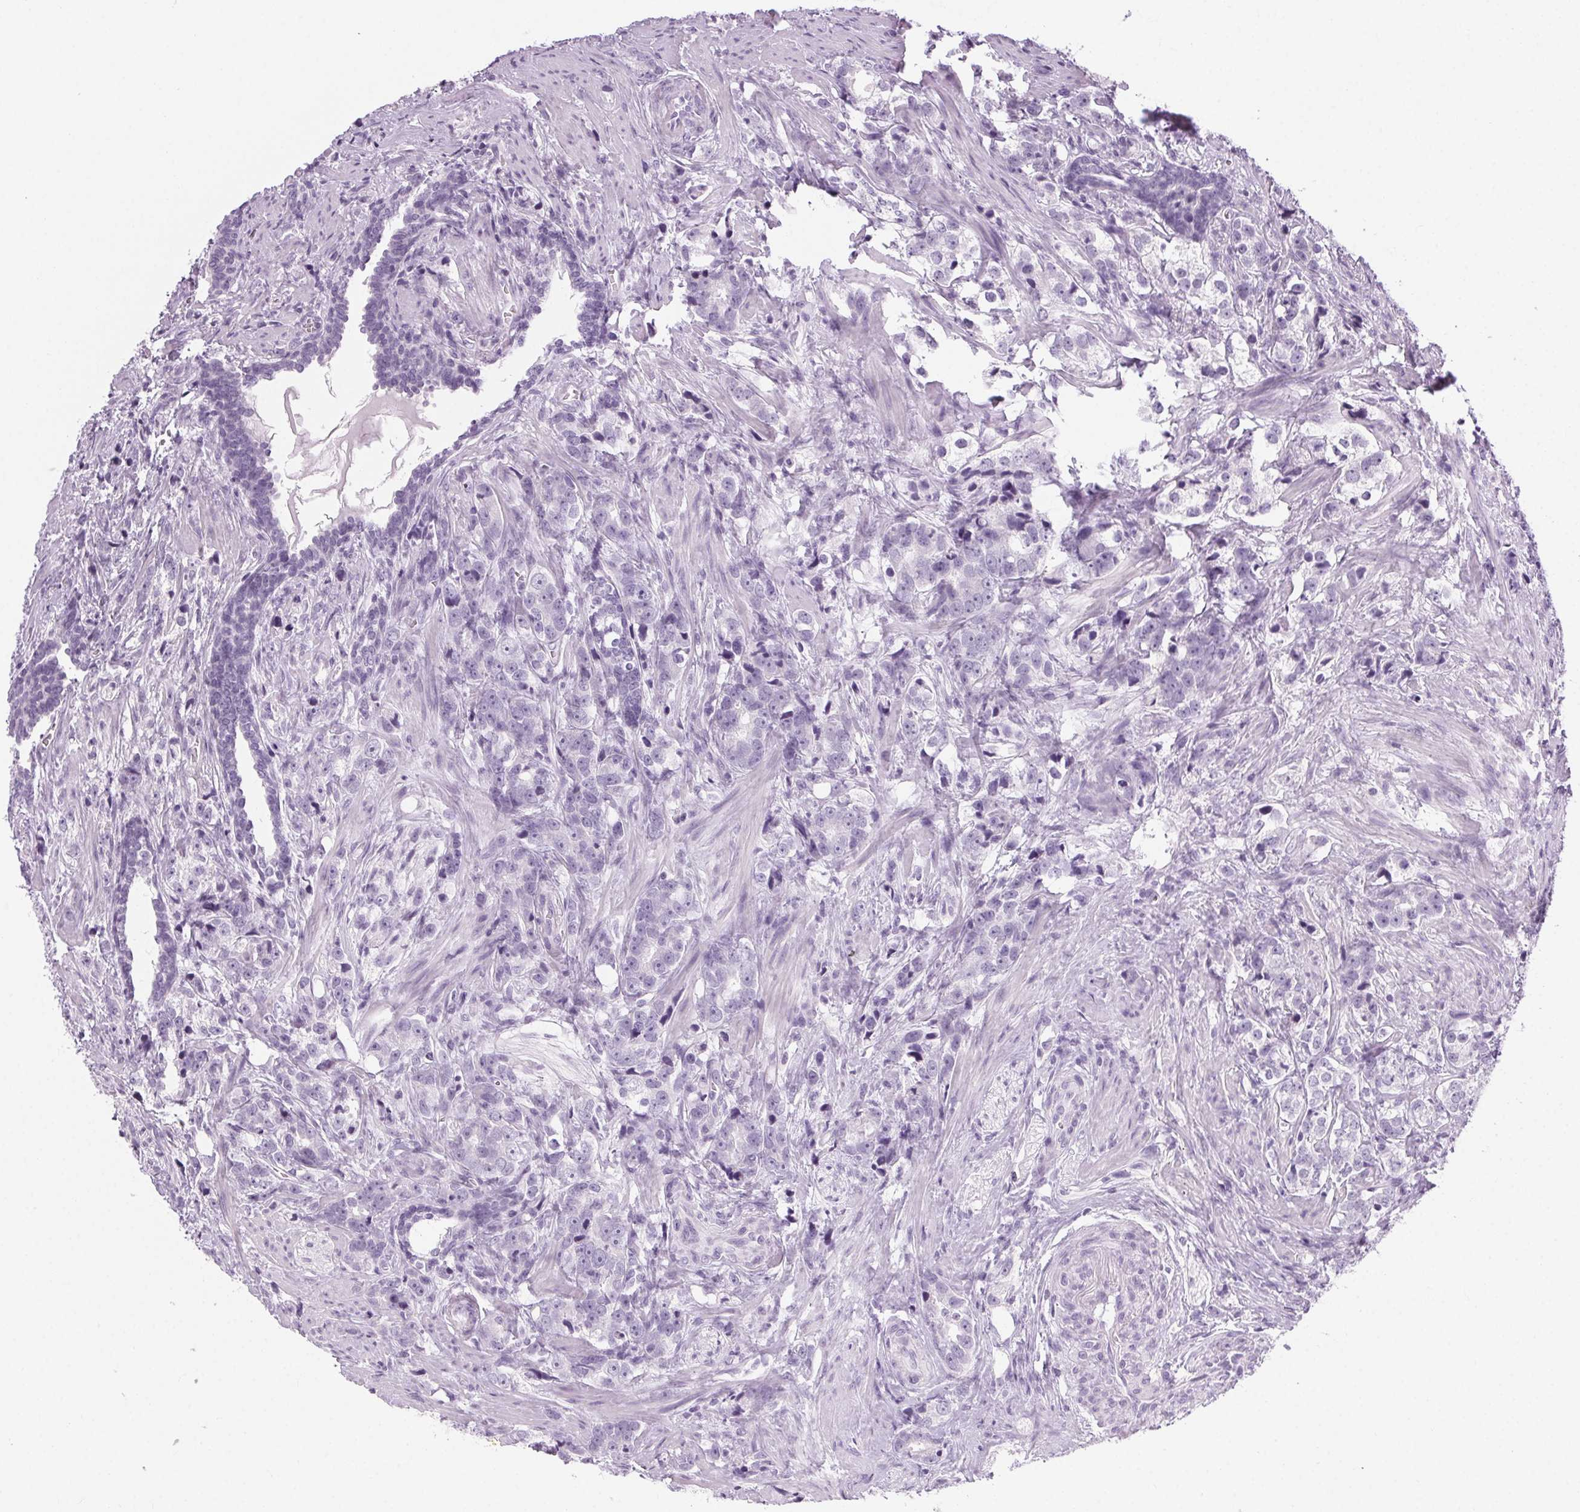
{"staining": {"intensity": "negative", "quantity": "none", "location": "none"}, "tissue": "prostate cancer", "cell_type": "Tumor cells", "image_type": "cancer", "snomed": [{"axis": "morphology", "description": "Adenocarcinoma, NOS"}, {"axis": "topography", "description": "Prostate and seminal vesicle, NOS"}], "caption": "There is no significant expression in tumor cells of prostate cancer.", "gene": "LRP2", "patient": {"sex": "male", "age": 63}}